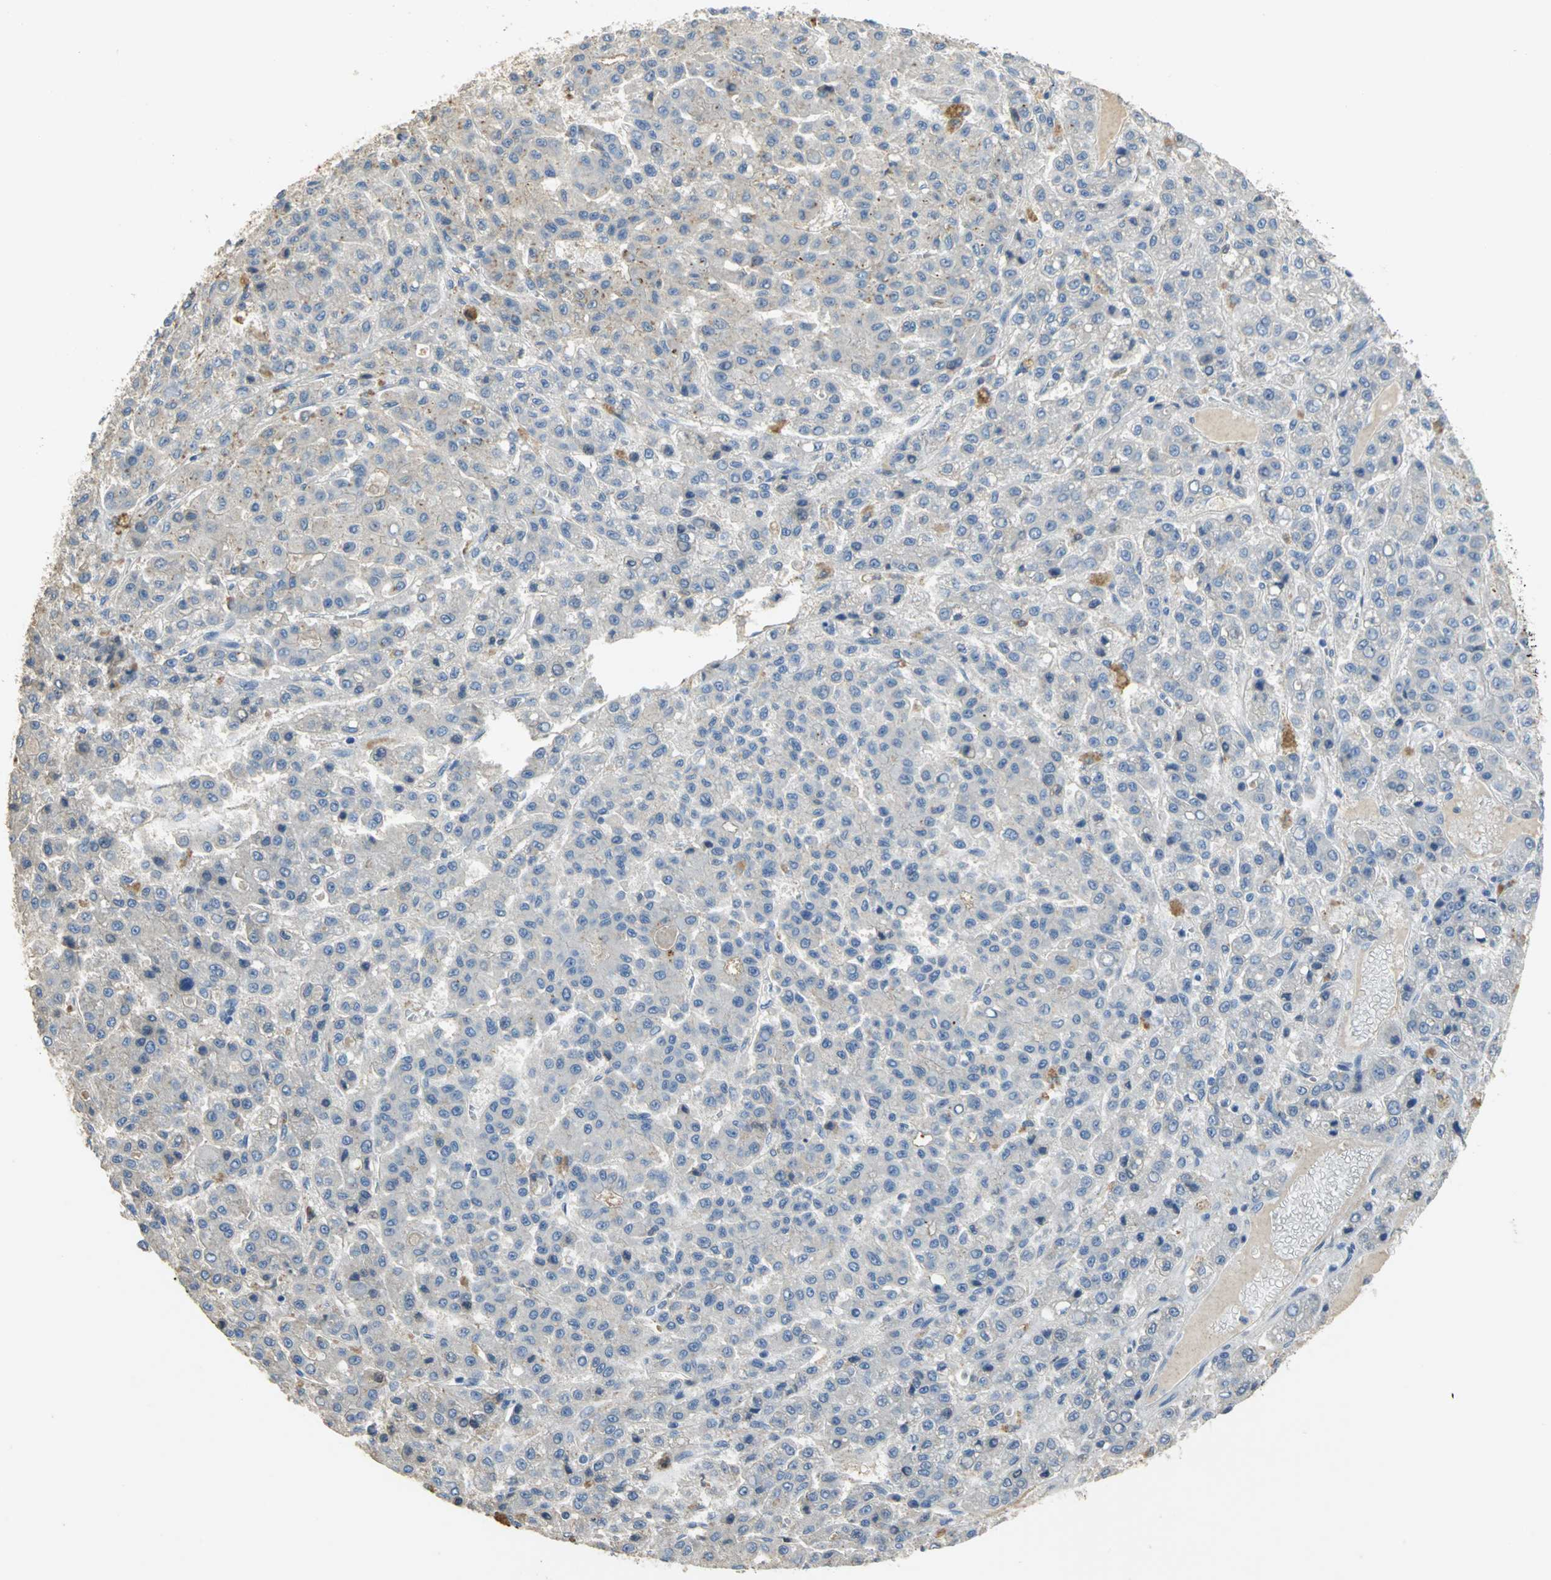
{"staining": {"intensity": "moderate", "quantity": "25%-75%", "location": "cytoplasmic/membranous"}, "tissue": "liver cancer", "cell_type": "Tumor cells", "image_type": "cancer", "snomed": [{"axis": "morphology", "description": "Carcinoma, Hepatocellular, NOS"}, {"axis": "topography", "description": "Liver"}], "caption": "Immunohistochemistry (IHC) of human liver hepatocellular carcinoma exhibits medium levels of moderate cytoplasmic/membranous positivity in about 25%-75% of tumor cells. (Stains: DAB in brown, nuclei in blue, Microscopy: brightfield microscopy at high magnification).", "gene": "GYG2", "patient": {"sex": "male", "age": 70}}